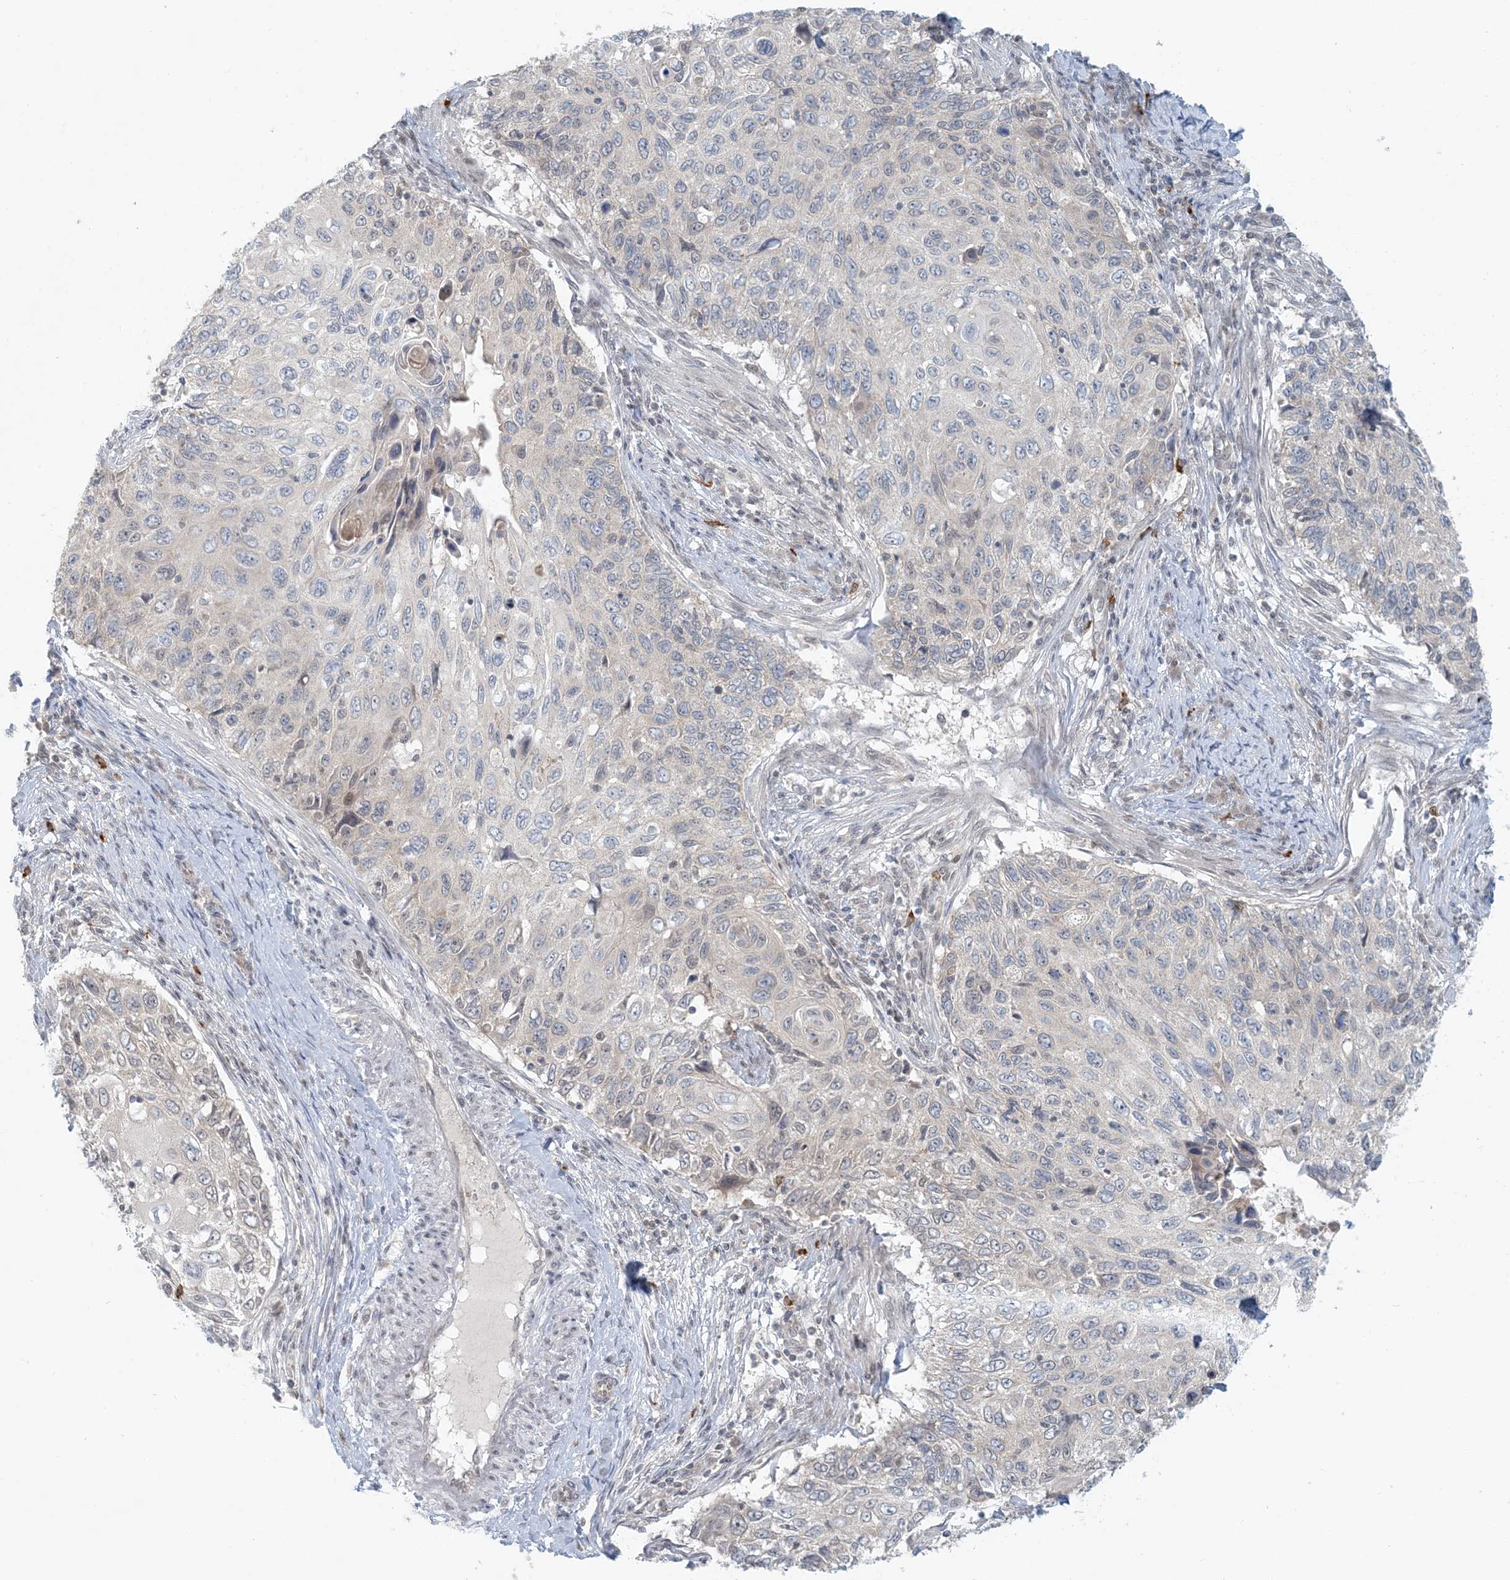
{"staining": {"intensity": "negative", "quantity": "none", "location": "none"}, "tissue": "cervical cancer", "cell_type": "Tumor cells", "image_type": "cancer", "snomed": [{"axis": "morphology", "description": "Squamous cell carcinoma, NOS"}, {"axis": "topography", "description": "Cervix"}], "caption": "Histopathology image shows no protein staining in tumor cells of cervical cancer (squamous cell carcinoma) tissue.", "gene": "OBI1", "patient": {"sex": "female", "age": 70}}